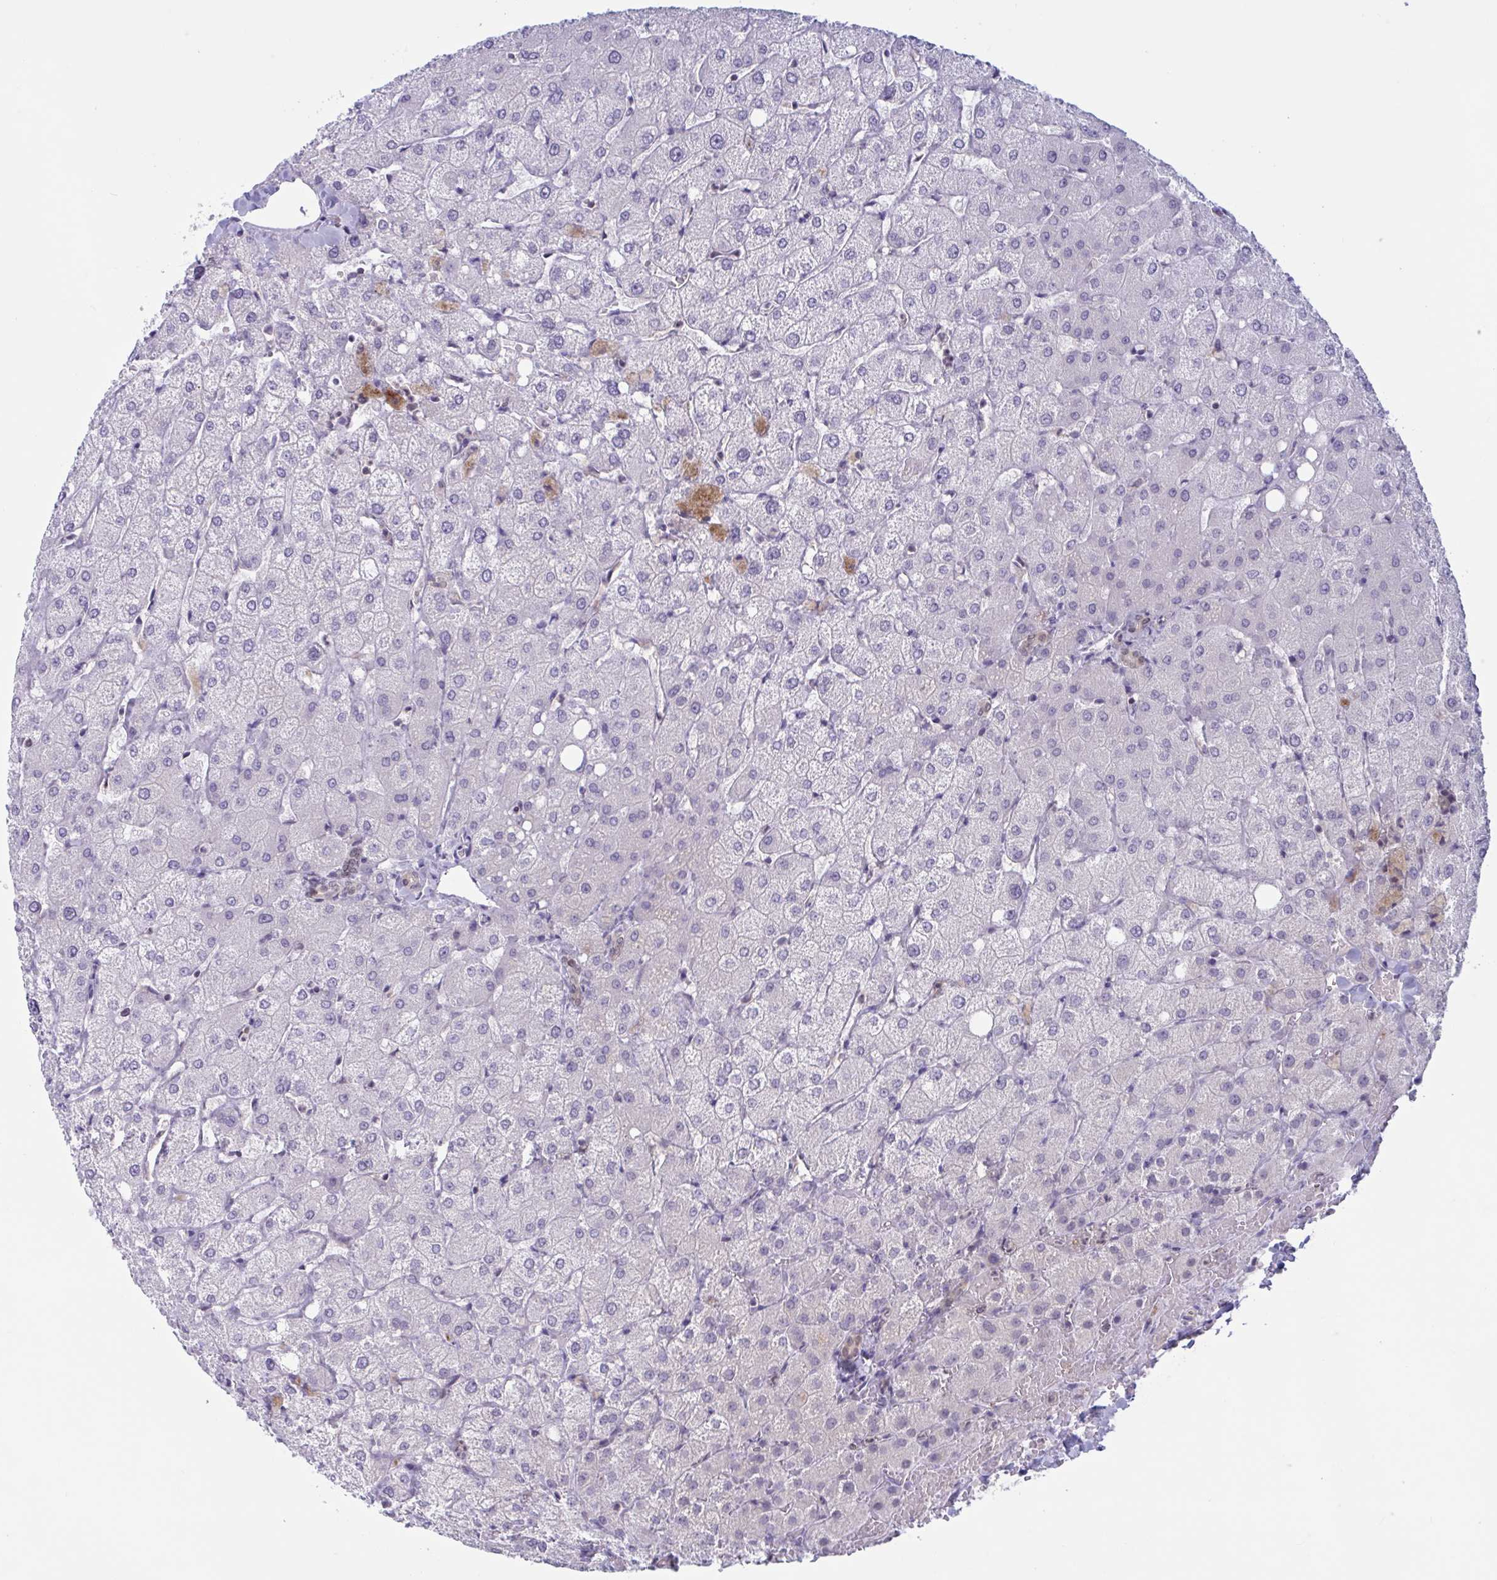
{"staining": {"intensity": "weak", "quantity": "25%-75%", "location": "nuclear"}, "tissue": "liver", "cell_type": "Cholangiocytes", "image_type": "normal", "snomed": [{"axis": "morphology", "description": "Normal tissue, NOS"}, {"axis": "topography", "description": "Liver"}], "caption": "IHC micrograph of normal liver: liver stained using immunohistochemistry (IHC) displays low levels of weak protein expression localized specifically in the nuclear of cholangiocytes, appearing as a nuclear brown color.", "gene": "TSN", "patient": {"sex": "female", "age": 54}}